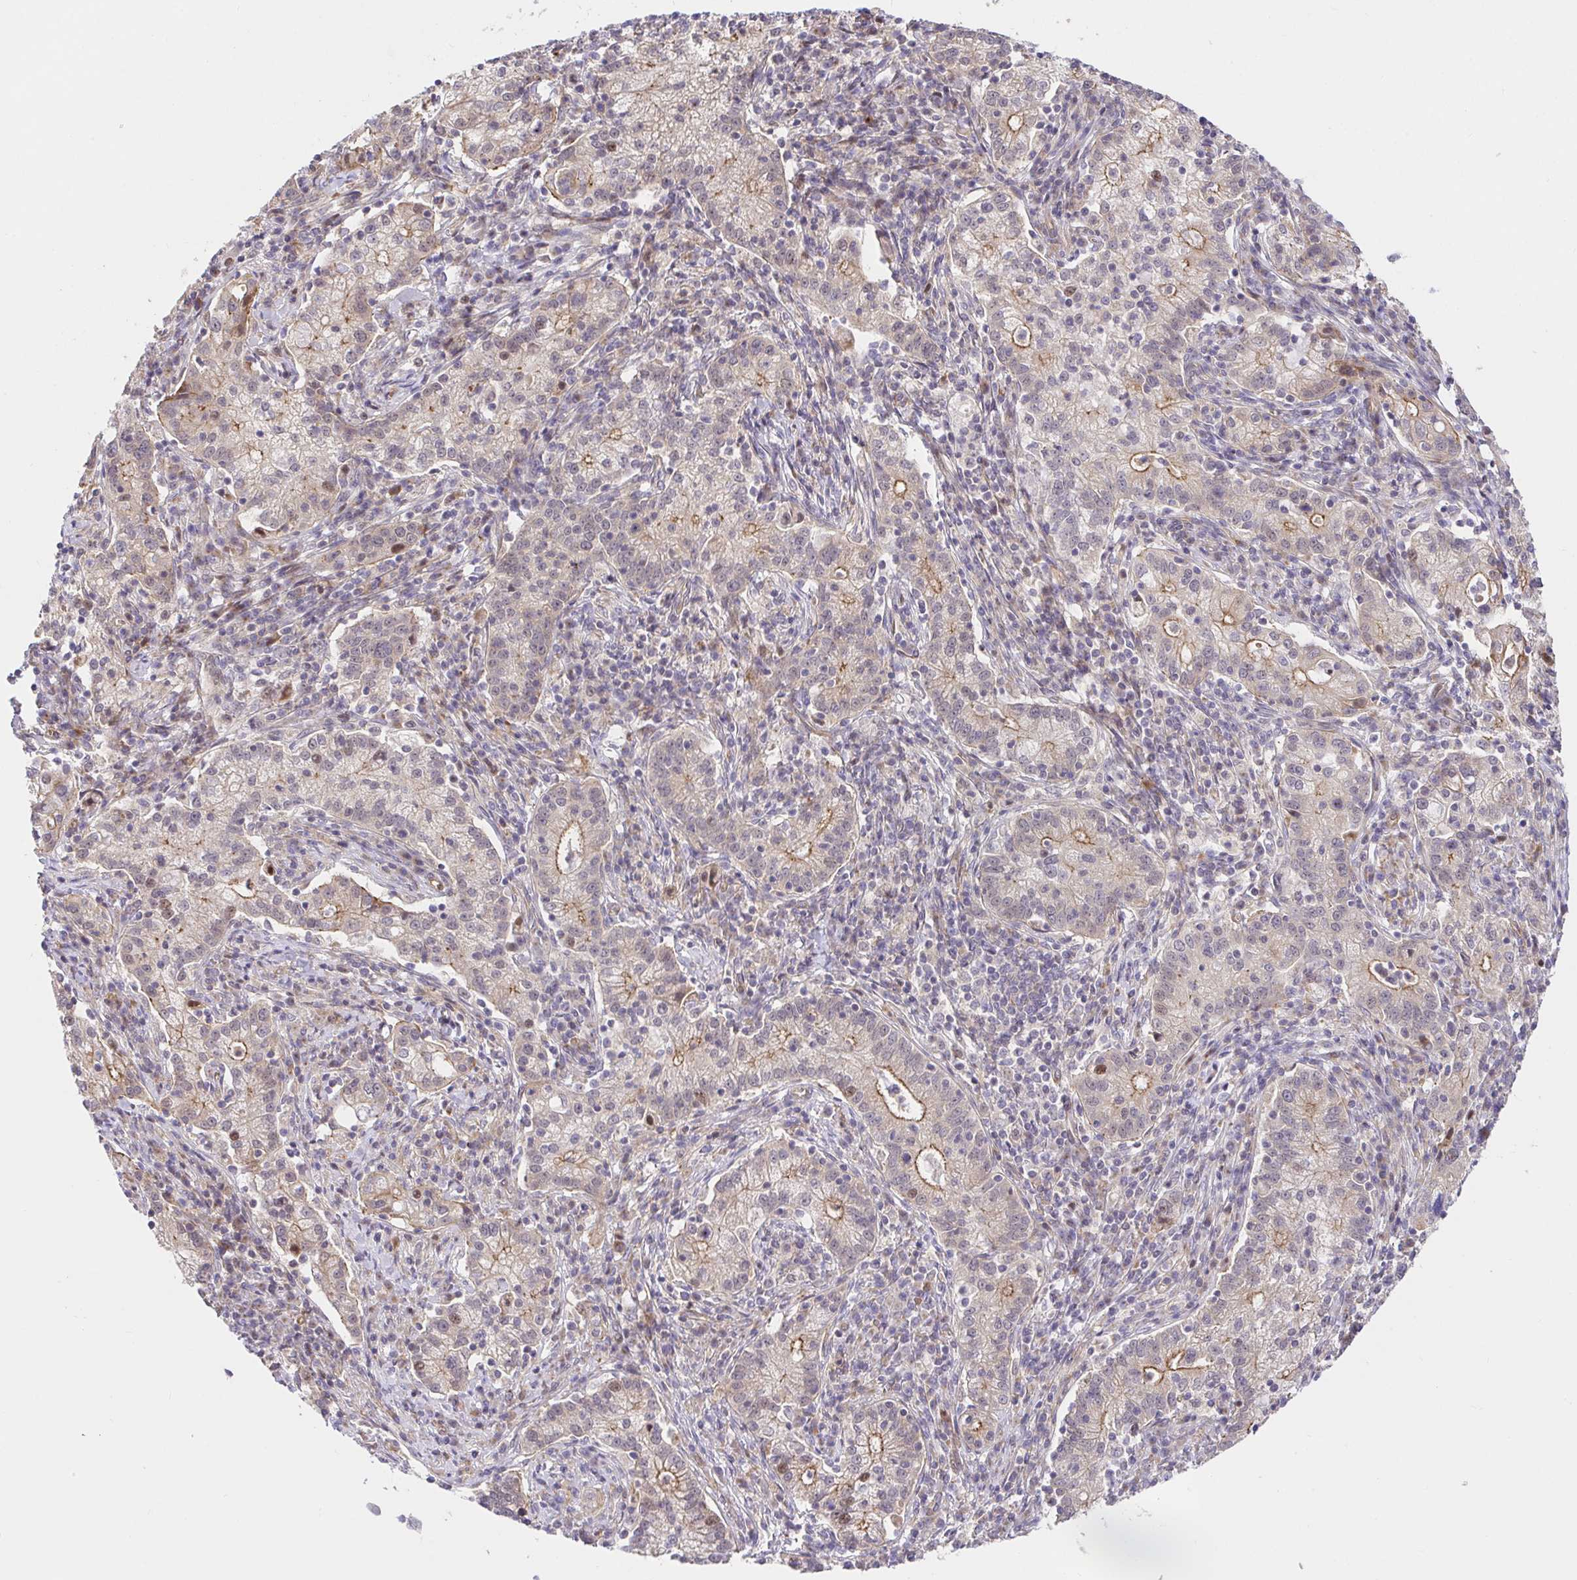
{"staining": {"intensity": "moderate", "quantity": "25%-75%", "location": "cytoplasmic/membranous"}, "tissue": "cervical cancer", "cell_type": "Tumor cells", "image_type": "cancer", "snomed": [{"axis": "morphology", "description": "Normal tissue, NOS"}, {"axis": "morphology", "description": "Adenocarcinoma, NOS"}, {"axis": "topography", "description": "Cervix"}], "caption": "High-magnification brightfield microscopy of cervical cancer stained with DAB (brown) and counterstained with hematoxylin (blue). tumor cells exhibit moderate cytoplasmic/membranous positivity is identified in approximately25%-75% of cells.", "gene": "TRIM55", "patient": {"sex": "female", "age": 44}}